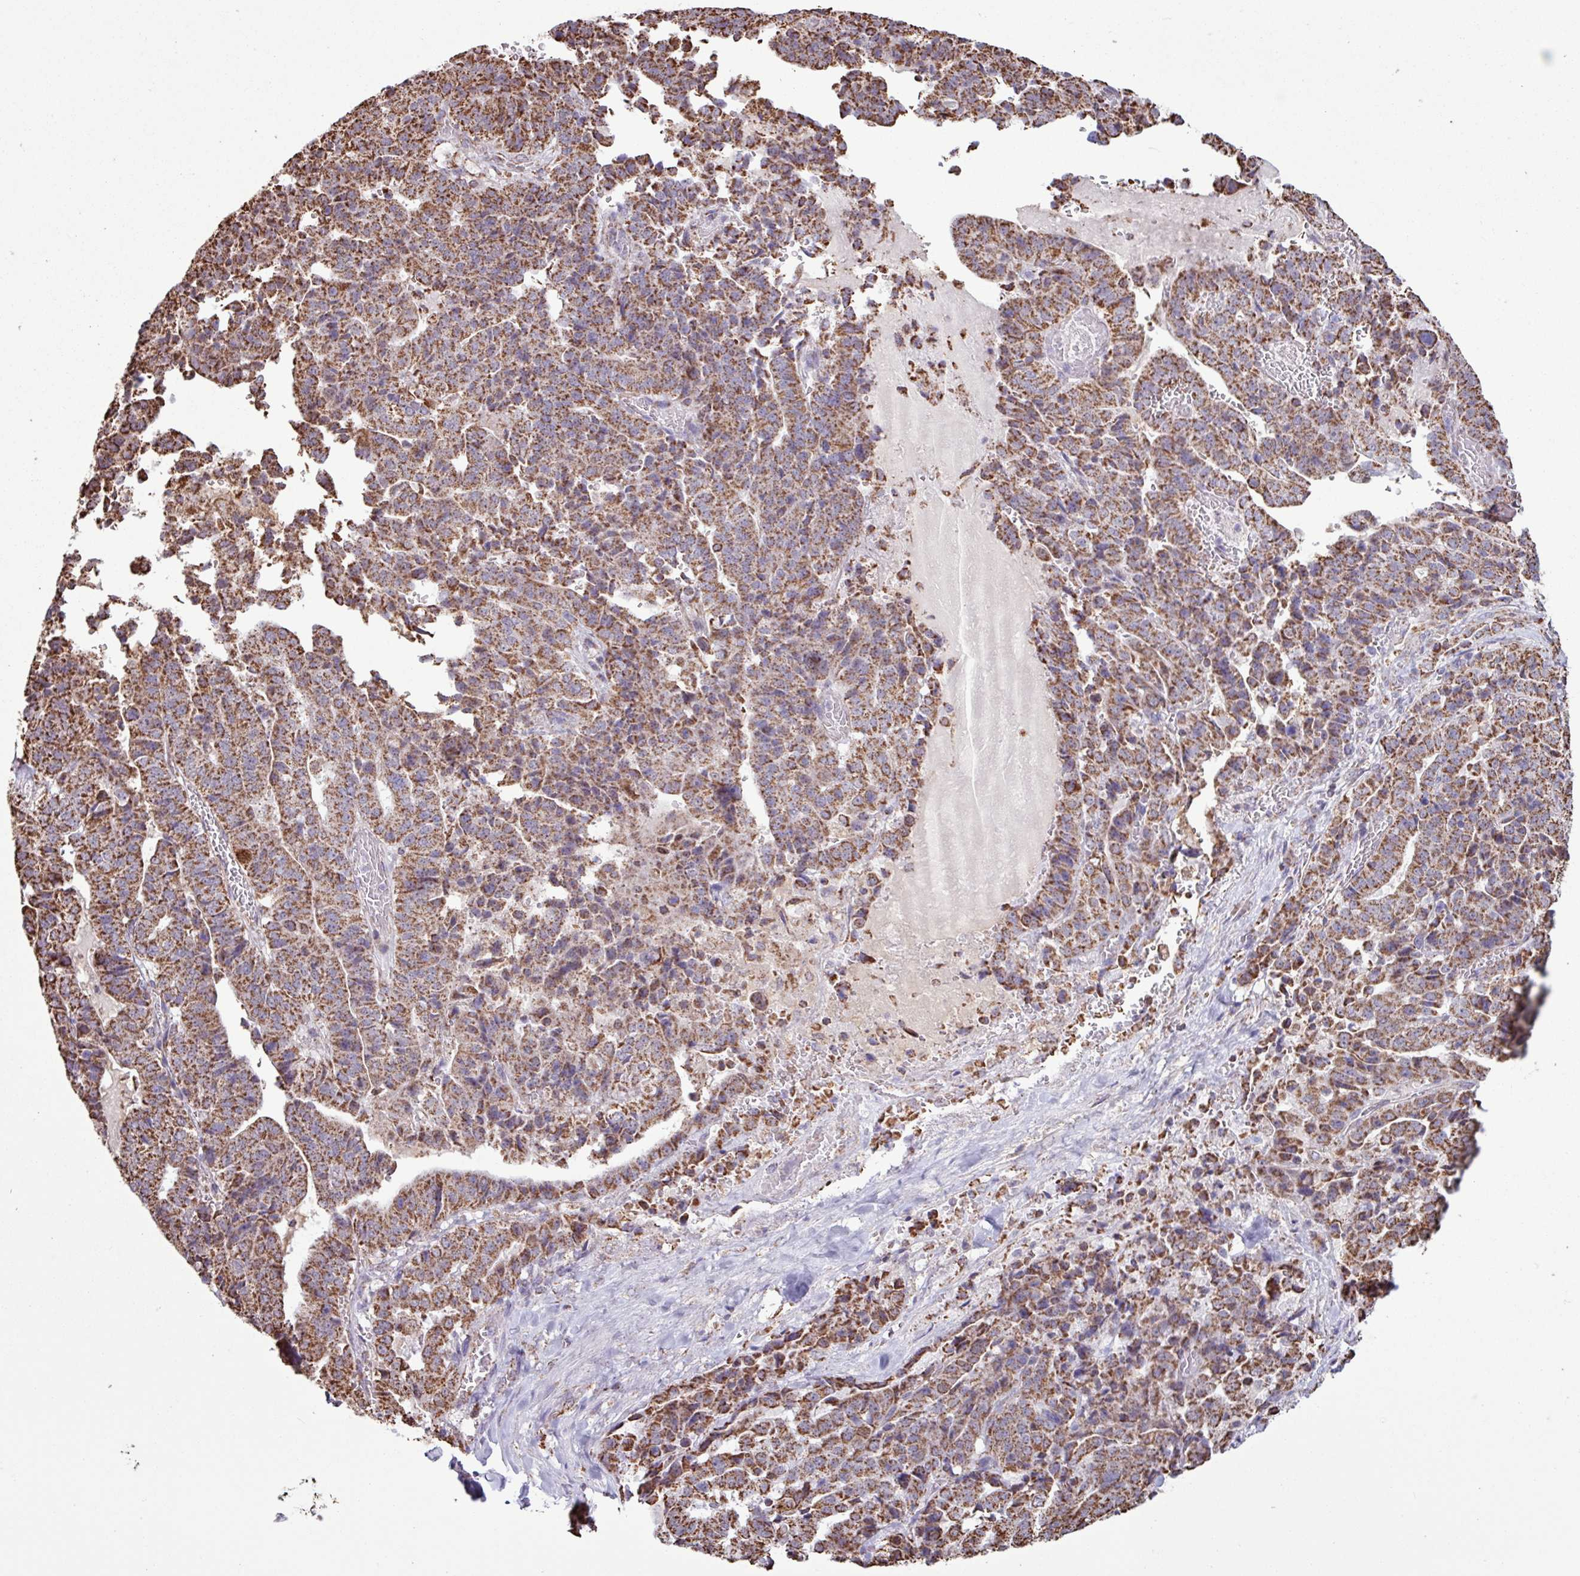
{"staining": {"intensity": "strong", "quantity": ">75%", "location": "cytoplasmic/membranous"}, "tissue": "stomach cancer", "cell_type": "Tumor cells", "image_type": "cancer", "snomed": [{"axis": "morphology", "description": "Adenocarcinoma, NOS"}, {"axis": "topography", "description": "Stomach"}], "caption": "Immunohistochemical staining of stomach cancer (adenocarcinoma) exhibits high levels of strong cytoplasmic/membranous protein staining in approximately >75% of tumor cells.", "gene": "ALG8", "patient": {"sex": "male", "age": 48}}